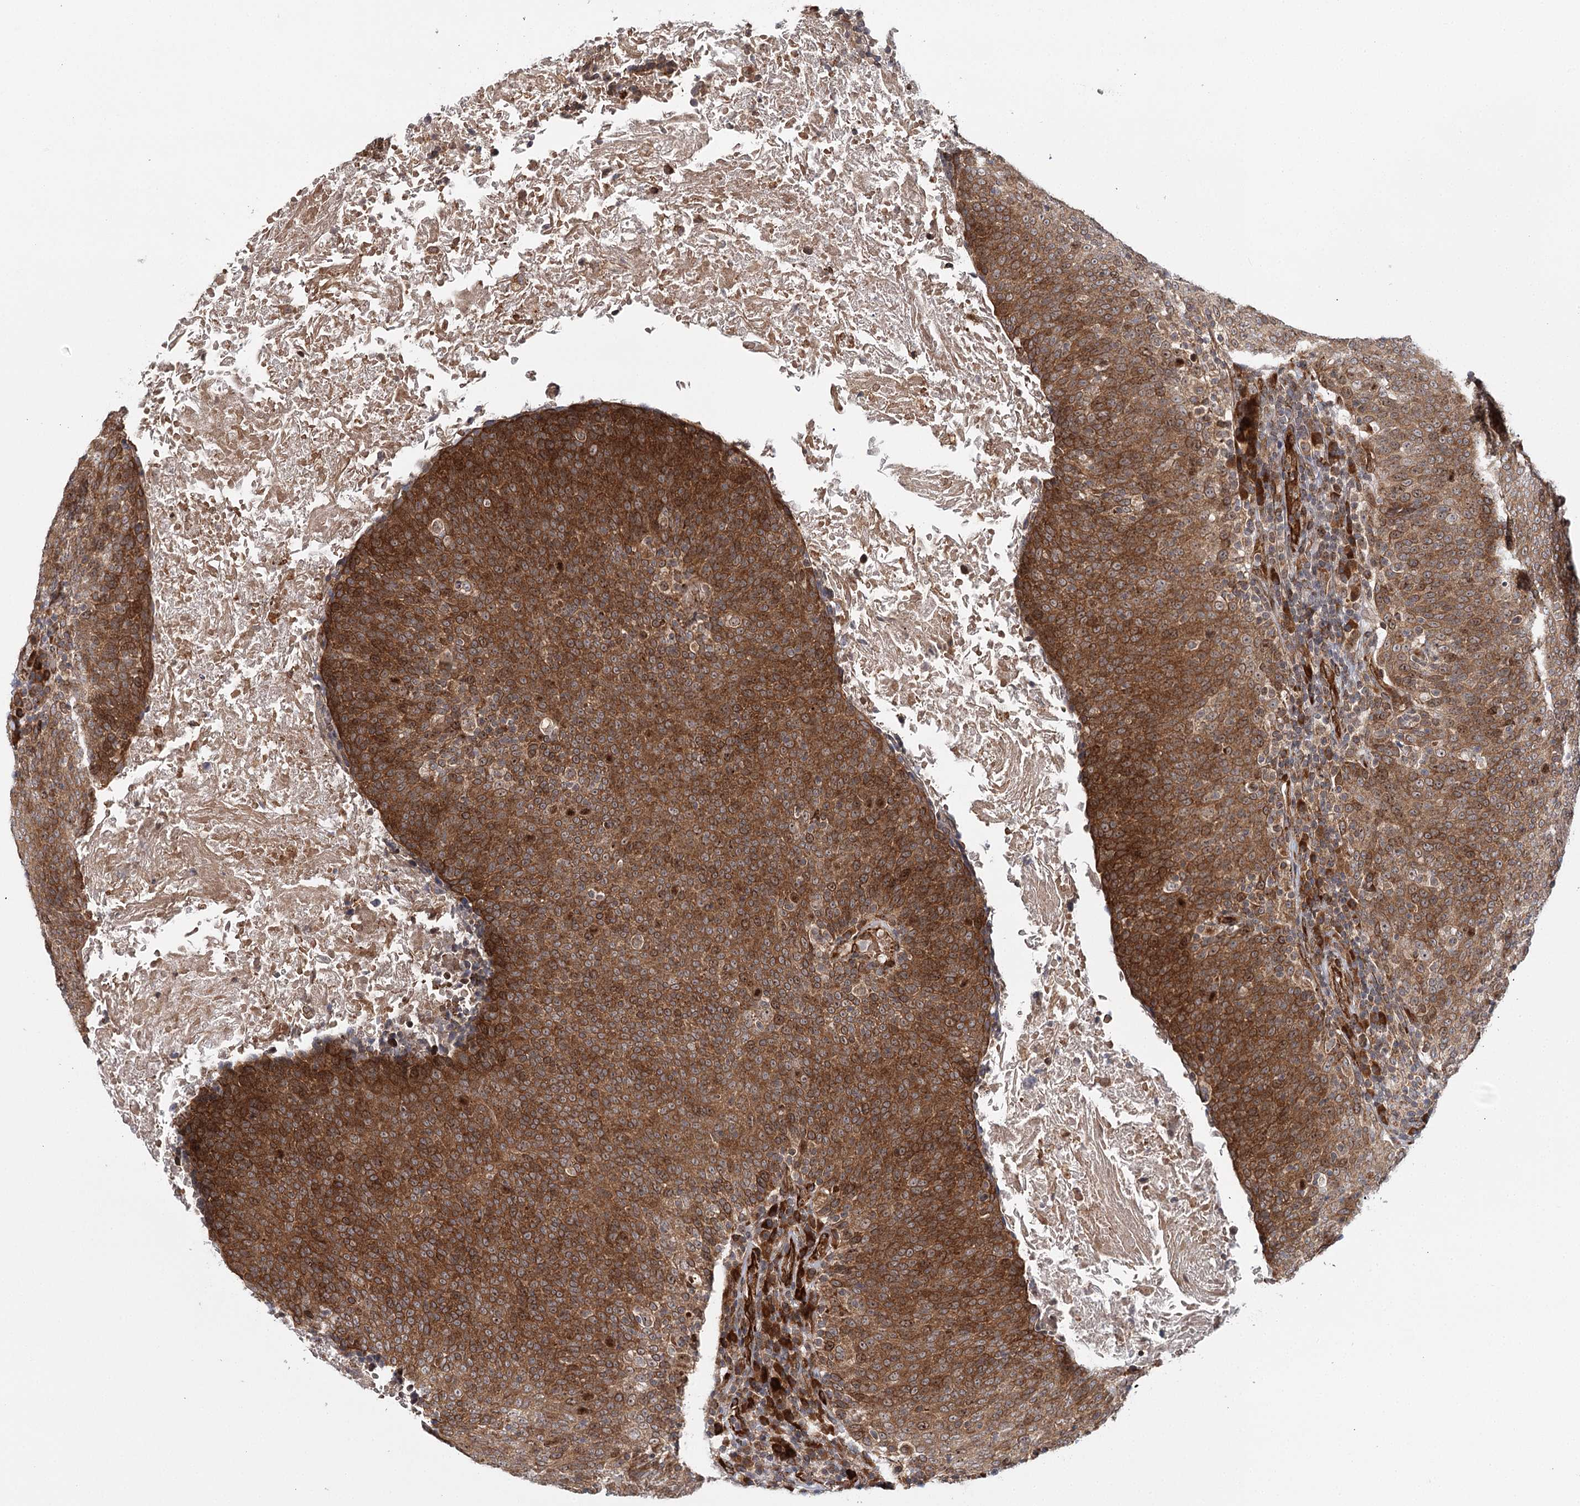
{"staining": {"intensity": "strong", "quantity": ">75%", "location": "cytoplasmic/membranous,nuclear"}, "tissue": "head and neck cancer", "cell_type": "Tumor cells", "image_type": "cancer", "snomed": [{"axis": "morphology", "description": "Squamous cell carcinoma, NOS"}, {"axis": "morphology", "description": "Squamous cell carcinoma, metastatic, NOS"}, {"axis": "topography", "description": "Lymph node"}, {"axis": "topography", "description": "Head-Neck"}], "caption": "Tumor cells reveal strong cytoplasmic/membranous and nuclear expression in approximately >75% of cells in head and neck cancer. The protein is stained brown, and the nuclei are stained in blue (DAB IHC with brightfield microscopy, high magnification).", "gene": "MKNK1", "patient": {"sex": "male", "age": 62}}